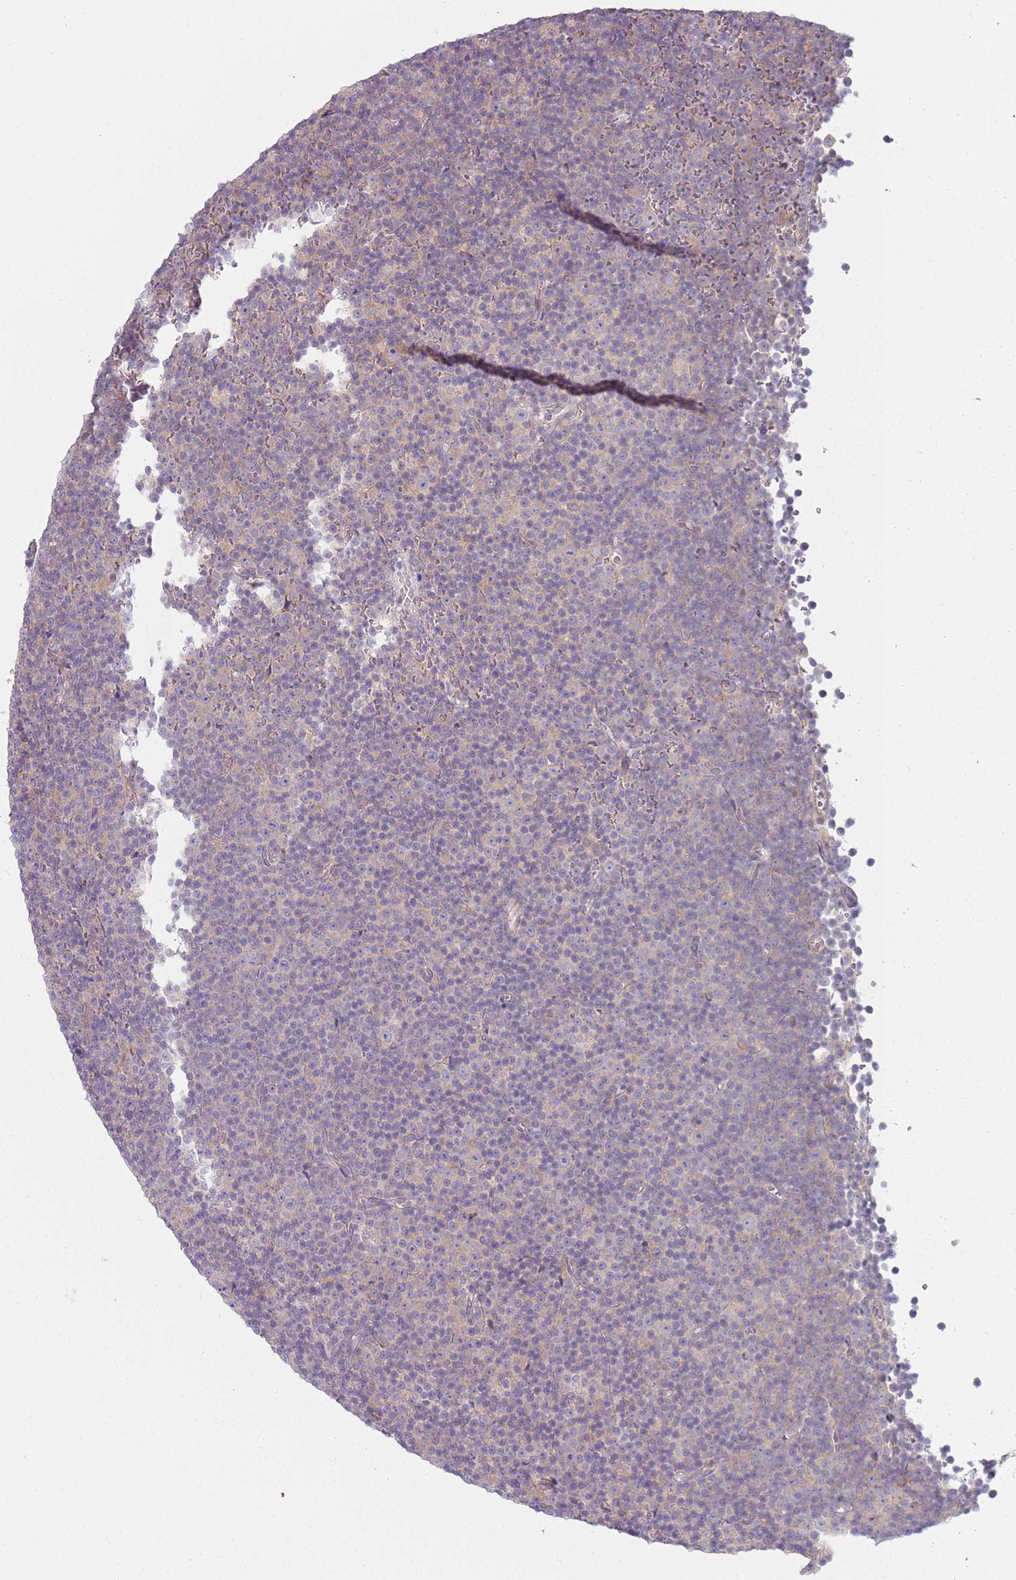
{"staining": {"intensity": "negative", "quantity": "none", "location": "none"}, "tissue": "lymphoma", "cell_type": "Tumor cells", "image_type": "cancer", "snomed": [{"axis": "morphology", "description": "Malignant lymphoma, non-Hodgkin's type, Low grade"}, {"axis": "topography", "description": "Lymph node"}], "caption": "This is an IHC photomicrograph of human malignant lymphoma, non-Hodgkin's type (low-grade). There is no positivity in tumor cells.", "gene": "SLC26A6", "patient": {"sex": "female", "age": 67}}